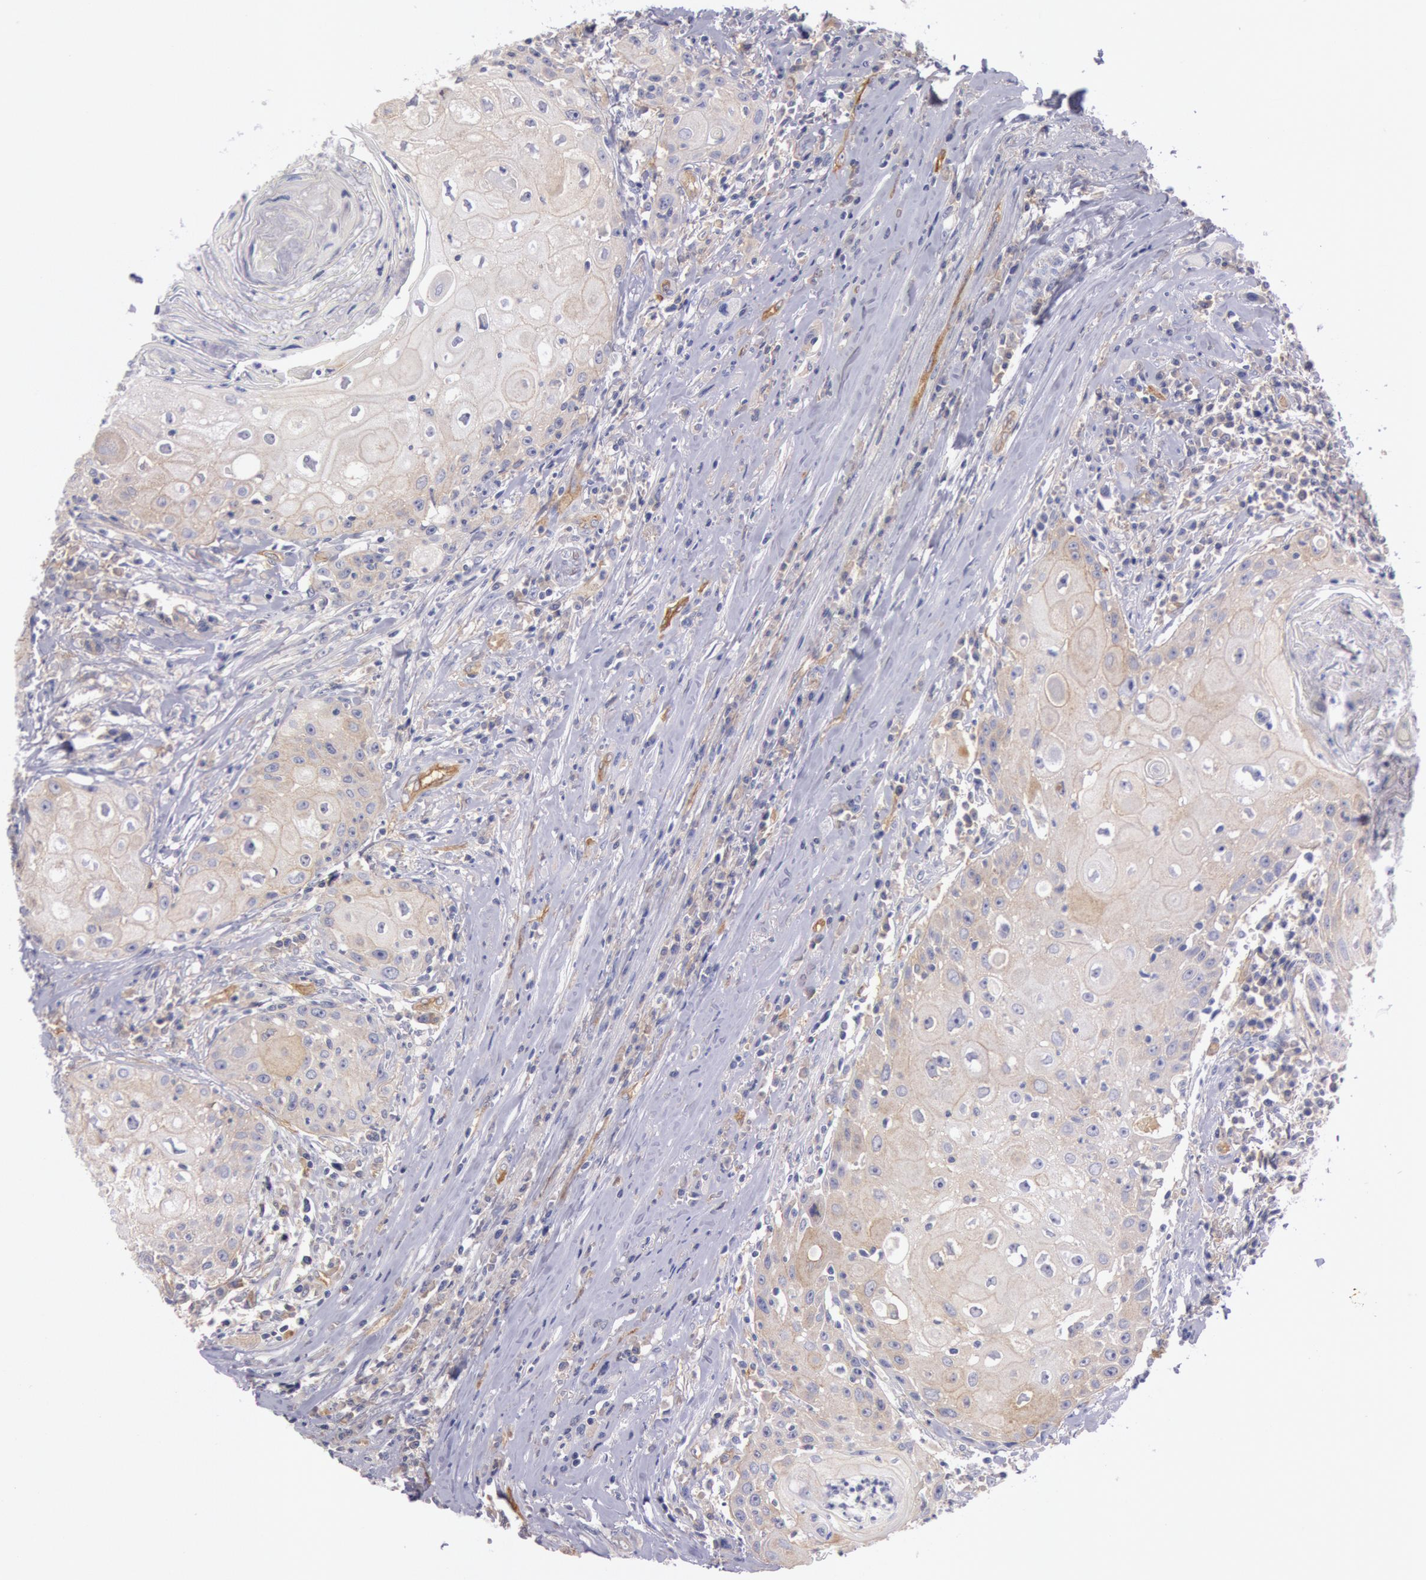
{"staining": {"intensity": "weak", "quantity": "25%-75%", "location": "cytoplasmic/membranous"}, "tissue": "head and neck cancer", "cell_type": "Tumor cells", "image_type": "cancer", "snomed": [{"axis": "morphology", "description": "Squamous cell carcinoma, NOS"}, {"axis": "topography", "description": "Oral tissue"}, {"axis": "topography", "description": "Head-Neck"}], "caption": "Human head and neck squamous cell carcinoma stained with a brown dye exhibits weak cytoplasmic/membranous positive positivity in approximately 25%-75% of tumor cells.", "gene": "MYO5A", "patient": {"sex": "female", "age": 82}}